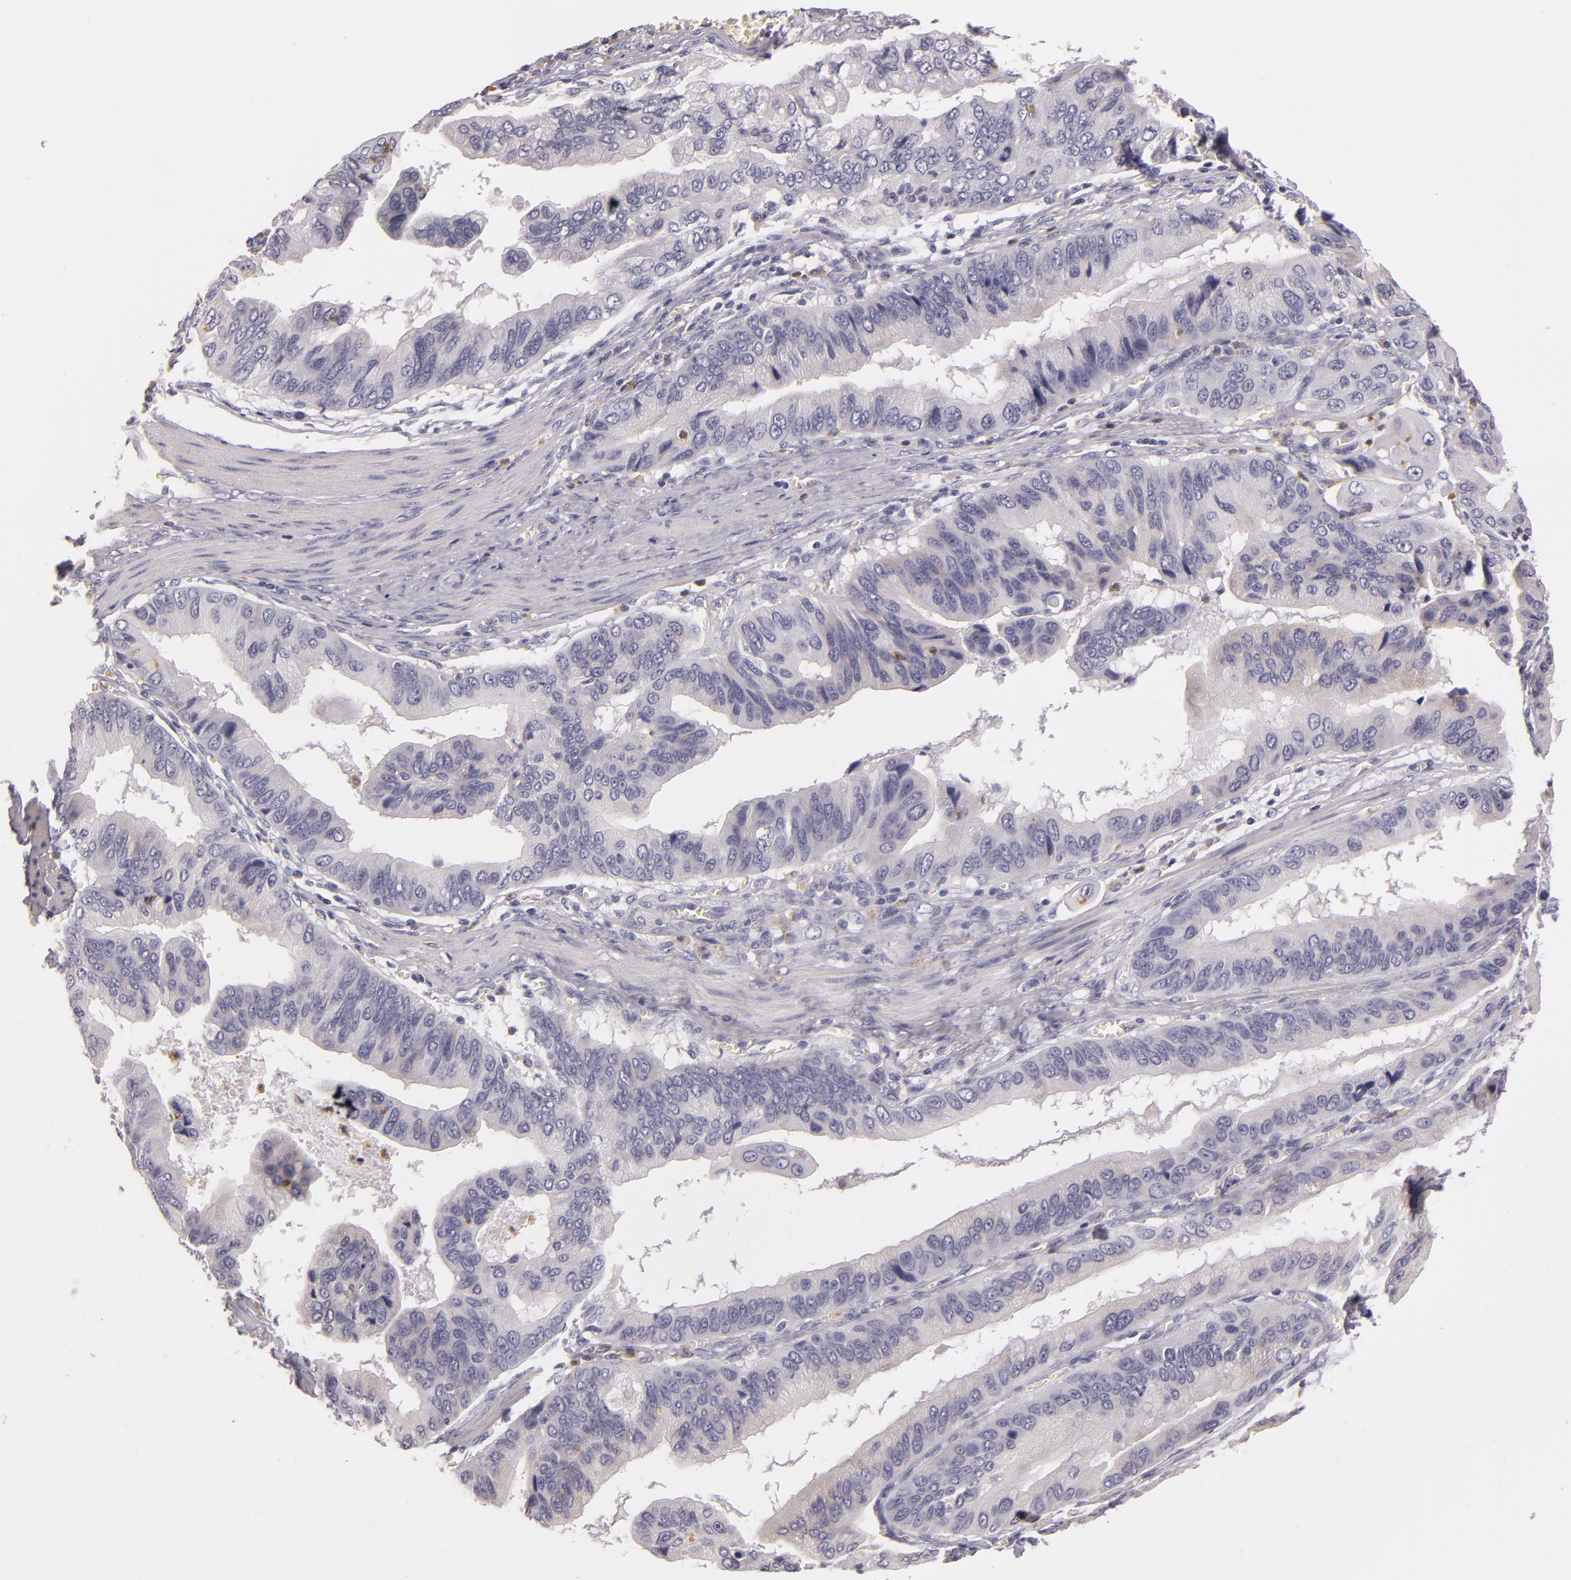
{"staining": {"intensity": "weak", "quantity": "<25%", "location": "cytoplasmic/membranous"}, "tissue": "stomach cancer", "cell_type": "Tumor cells", "image_type": "cancer", "snomed": [{"axis": "morphology", "description": "Adenocarcinoma, NOS"}, {"axis": "topography", "description": "Stomach, upper"}], "caption": "The image demonstrates no significant staining in tumor cells of stomach cancer (adenocarcinoma).", "gene": "TLR8", "patient": {"sex": "male", "age": 80}}